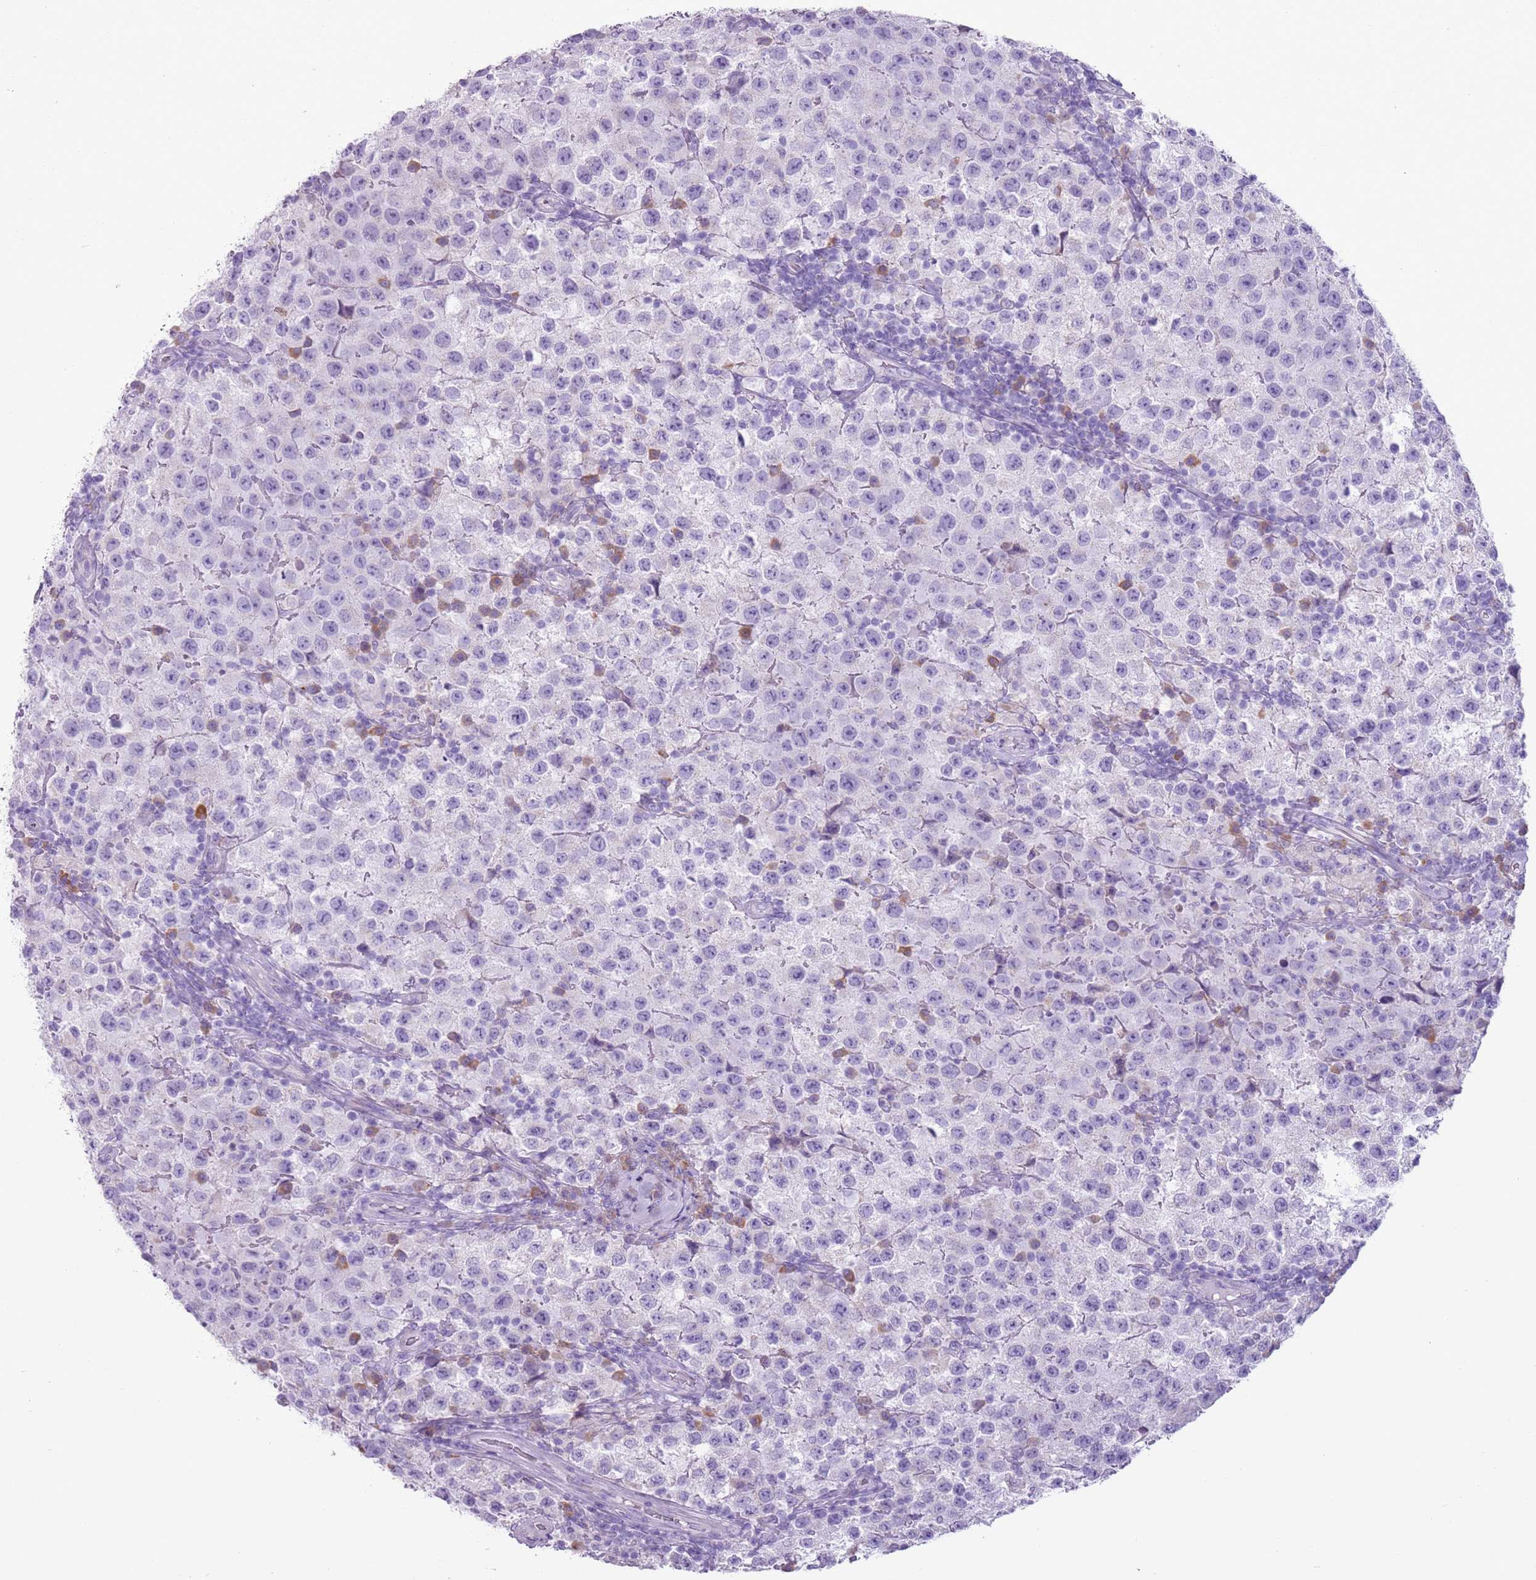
{"staining": {"intensity": "negative", "quantity": "none", "location": "none"}, "tissue": "testis cancer", "cell_type": "Tumor cells", "image_type": "cancer", "snomed": [{"axis": "morphology", "description": "Seminoma, NOS"}, {"axis": "morphology", "description": "Carcinoma, Embryonal, NOS"}, {"axis": "topography", "description": "Testis"}], "caption": "IHC photomicrograph of neoplastic tissue: human embryonal carcinoma (testis) stained with DAB (3,3'-diaminobenzidine) shows no significant protein positivity in tumor cells.", "gene": "HYOU1", "patient": {"sex": "male", "age": 41}}